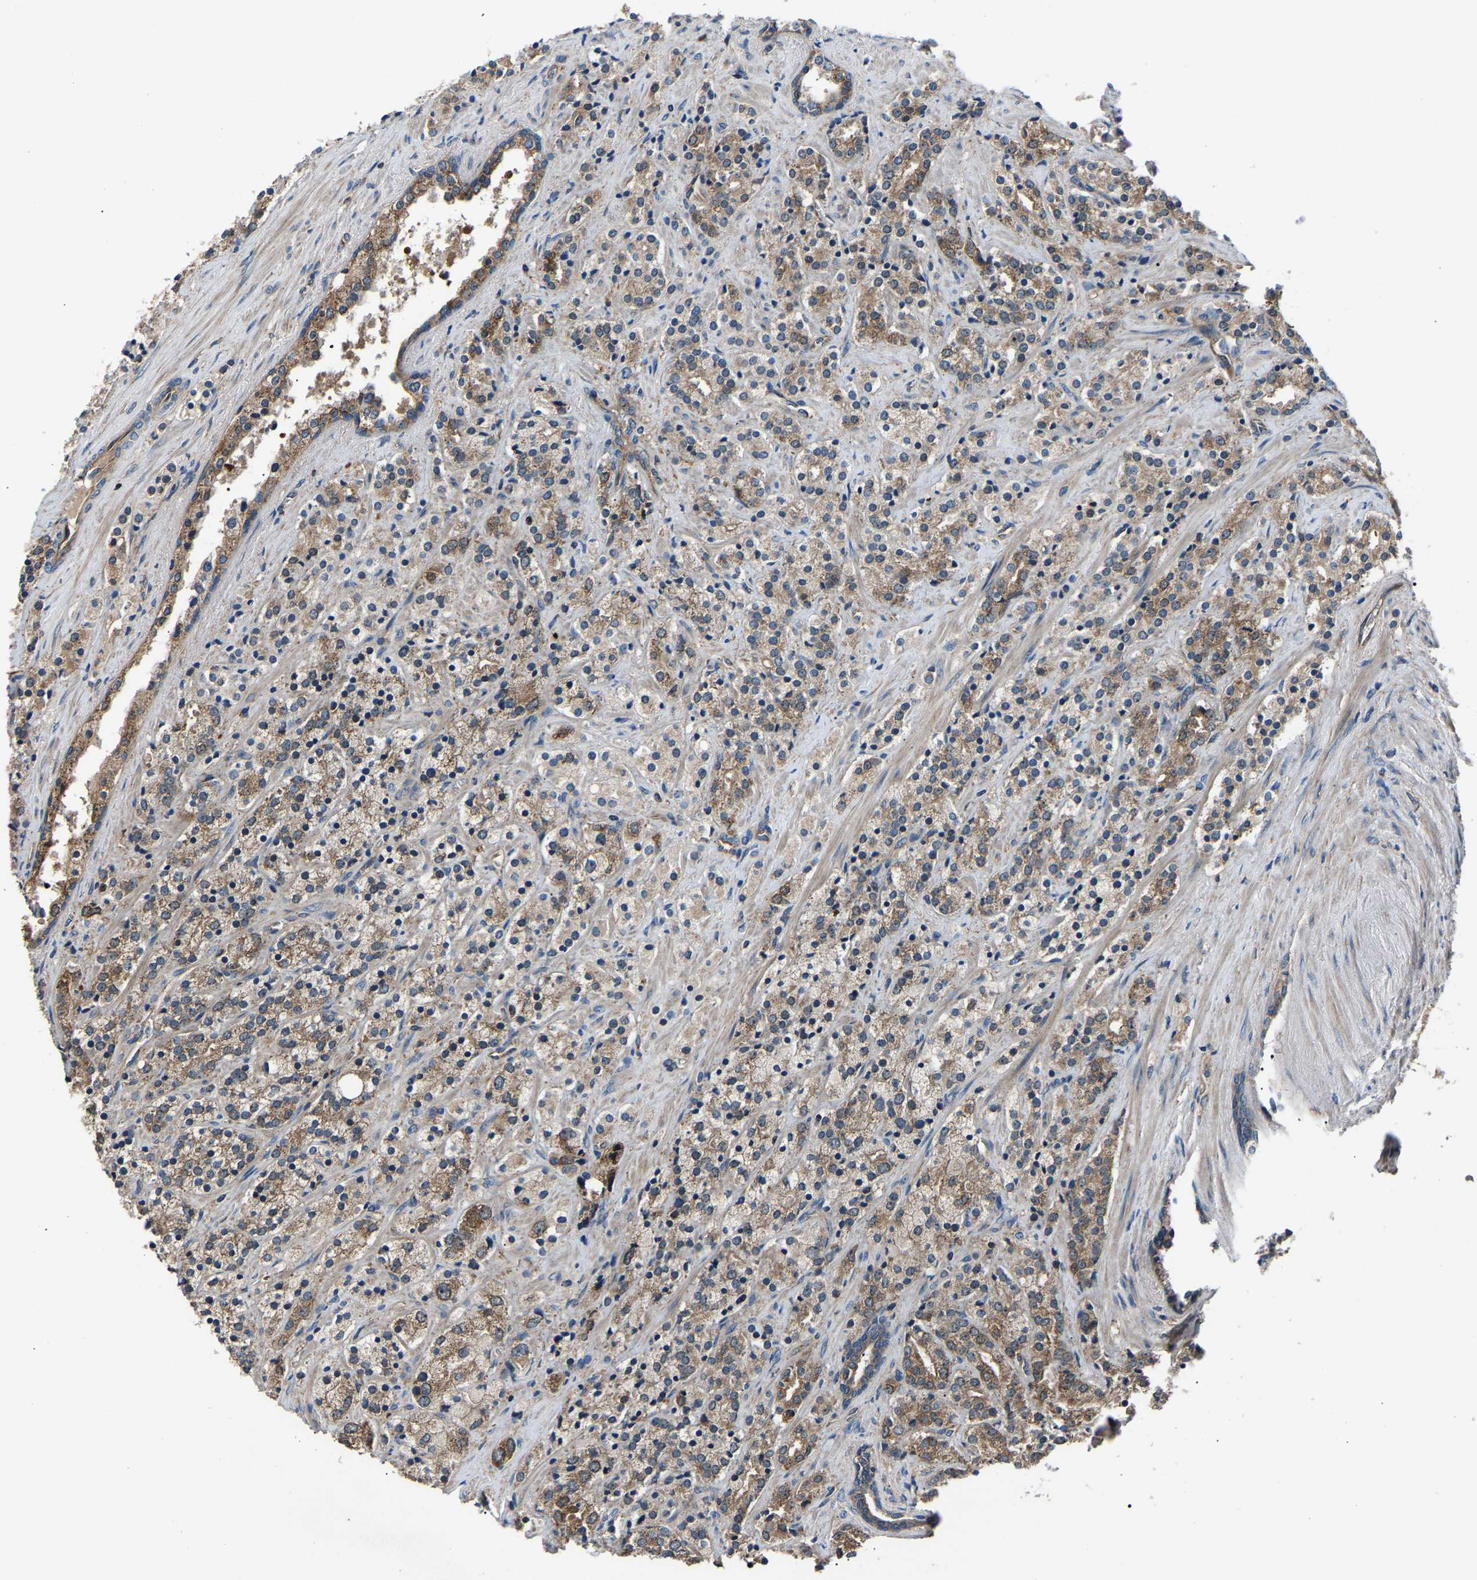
{"staining": {"intensity": "moderate", "quantity": ">75%", "location": "cytoplasmic/membranous"}, "tissue": "prostate cancer", "cell_type": "Tumor cells", "image_type": "cancer", "snomed": [{"axis": "morphology", "description": "Adenocarcinoma, High grade"}, {"axis": "topography", "description": "Prostate"}], "caption": "Immunohistochemistry (IHC) staining of prostate cancer, which displays medium levels of moderate cytoplasmic/membranous expression in approximately >75% of tumor cells indicating moderate cytoplasmic/membranous protein staining. The staining was performed using DAB (brown) for protein detection and nuclei were counterstained in hematoxylin (blue).", "gene": "GGCT", "patient": {"sex": "male", "age": 71}}